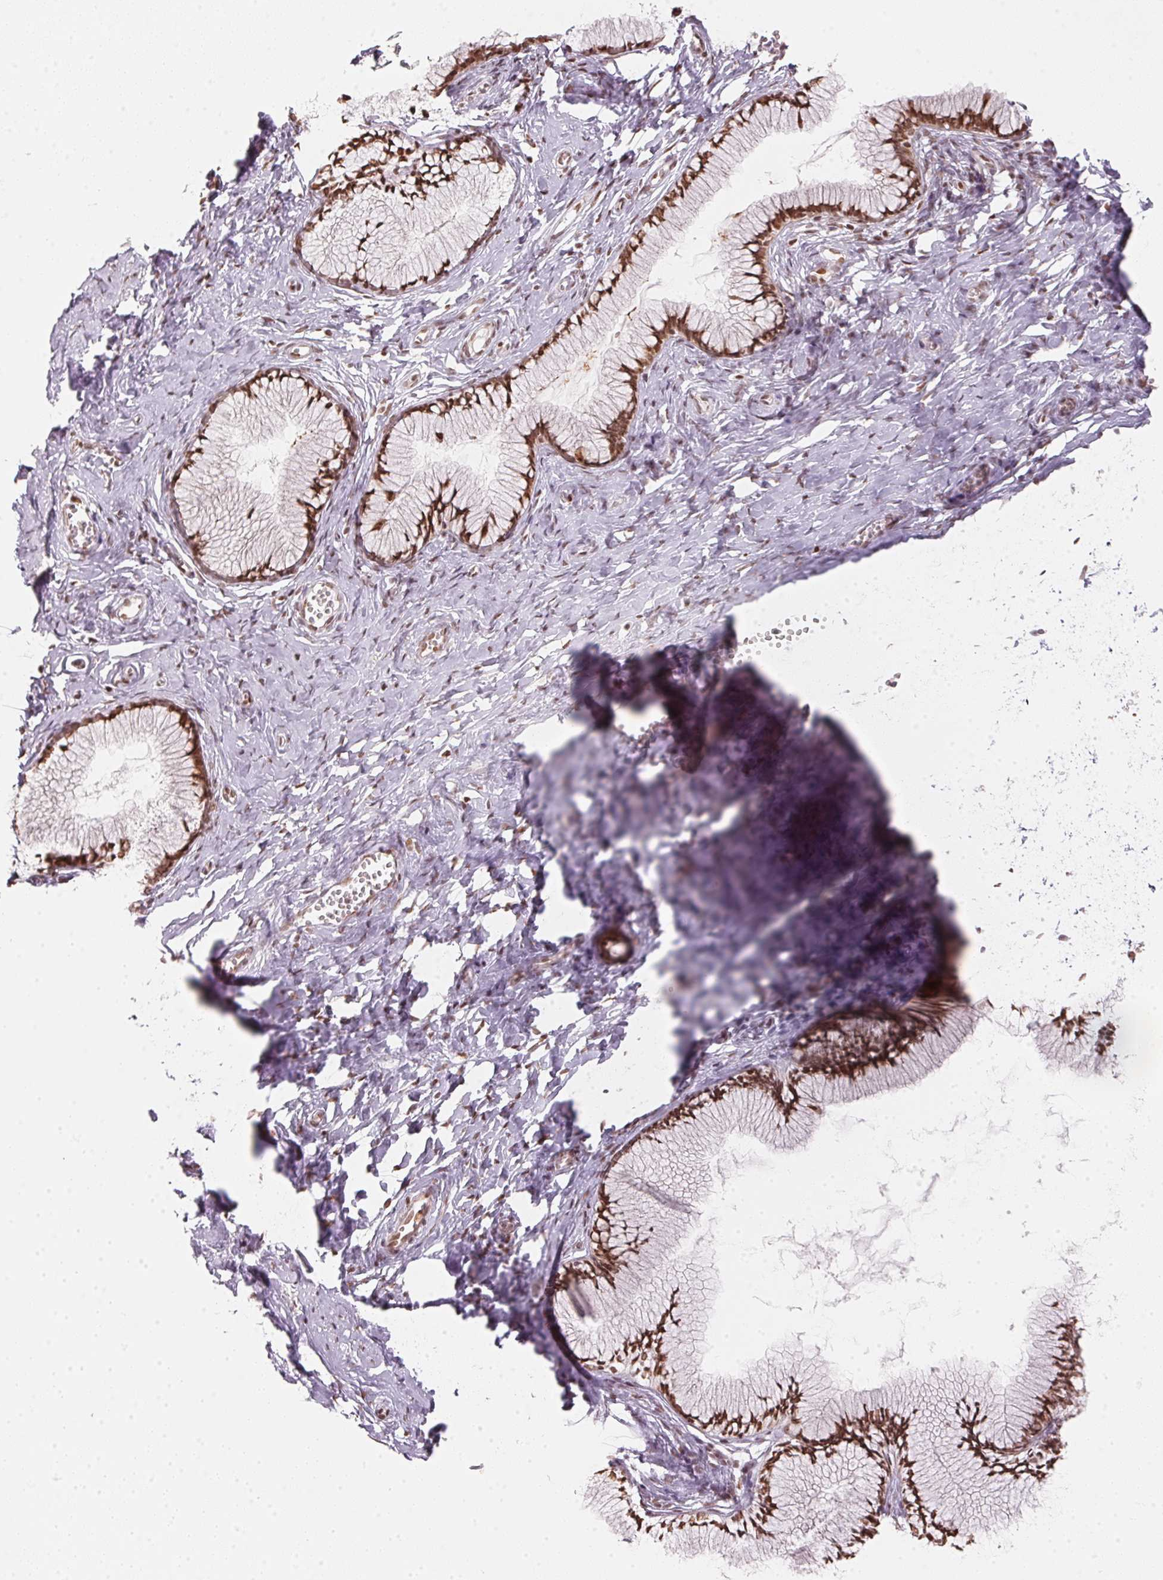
{"staining": {"intensity": "moderate", "quantity": ">75%", "location": "nuclear"}, "tissue": "cervix", "cell_type": "Glandular cells", "image_type": "normal", "snomed": [{"axis": "morphology", "description": "Normal tissue, NOS"}, {"axis": "topography", "description": "Cervix"}], "caption": "IHC staining of unremarkable cervix, which exhibits medium levels of moderate nuclear expression in approximately >75% of glandular cells indicating moderate nuclear protein positivity. The staining was performed using DAB (brown) for protein detection and nuclei were counterstained in hematoxylin (blue).", "gene": "KAT6A", "patient": {"sex": "female", "age": 40}}